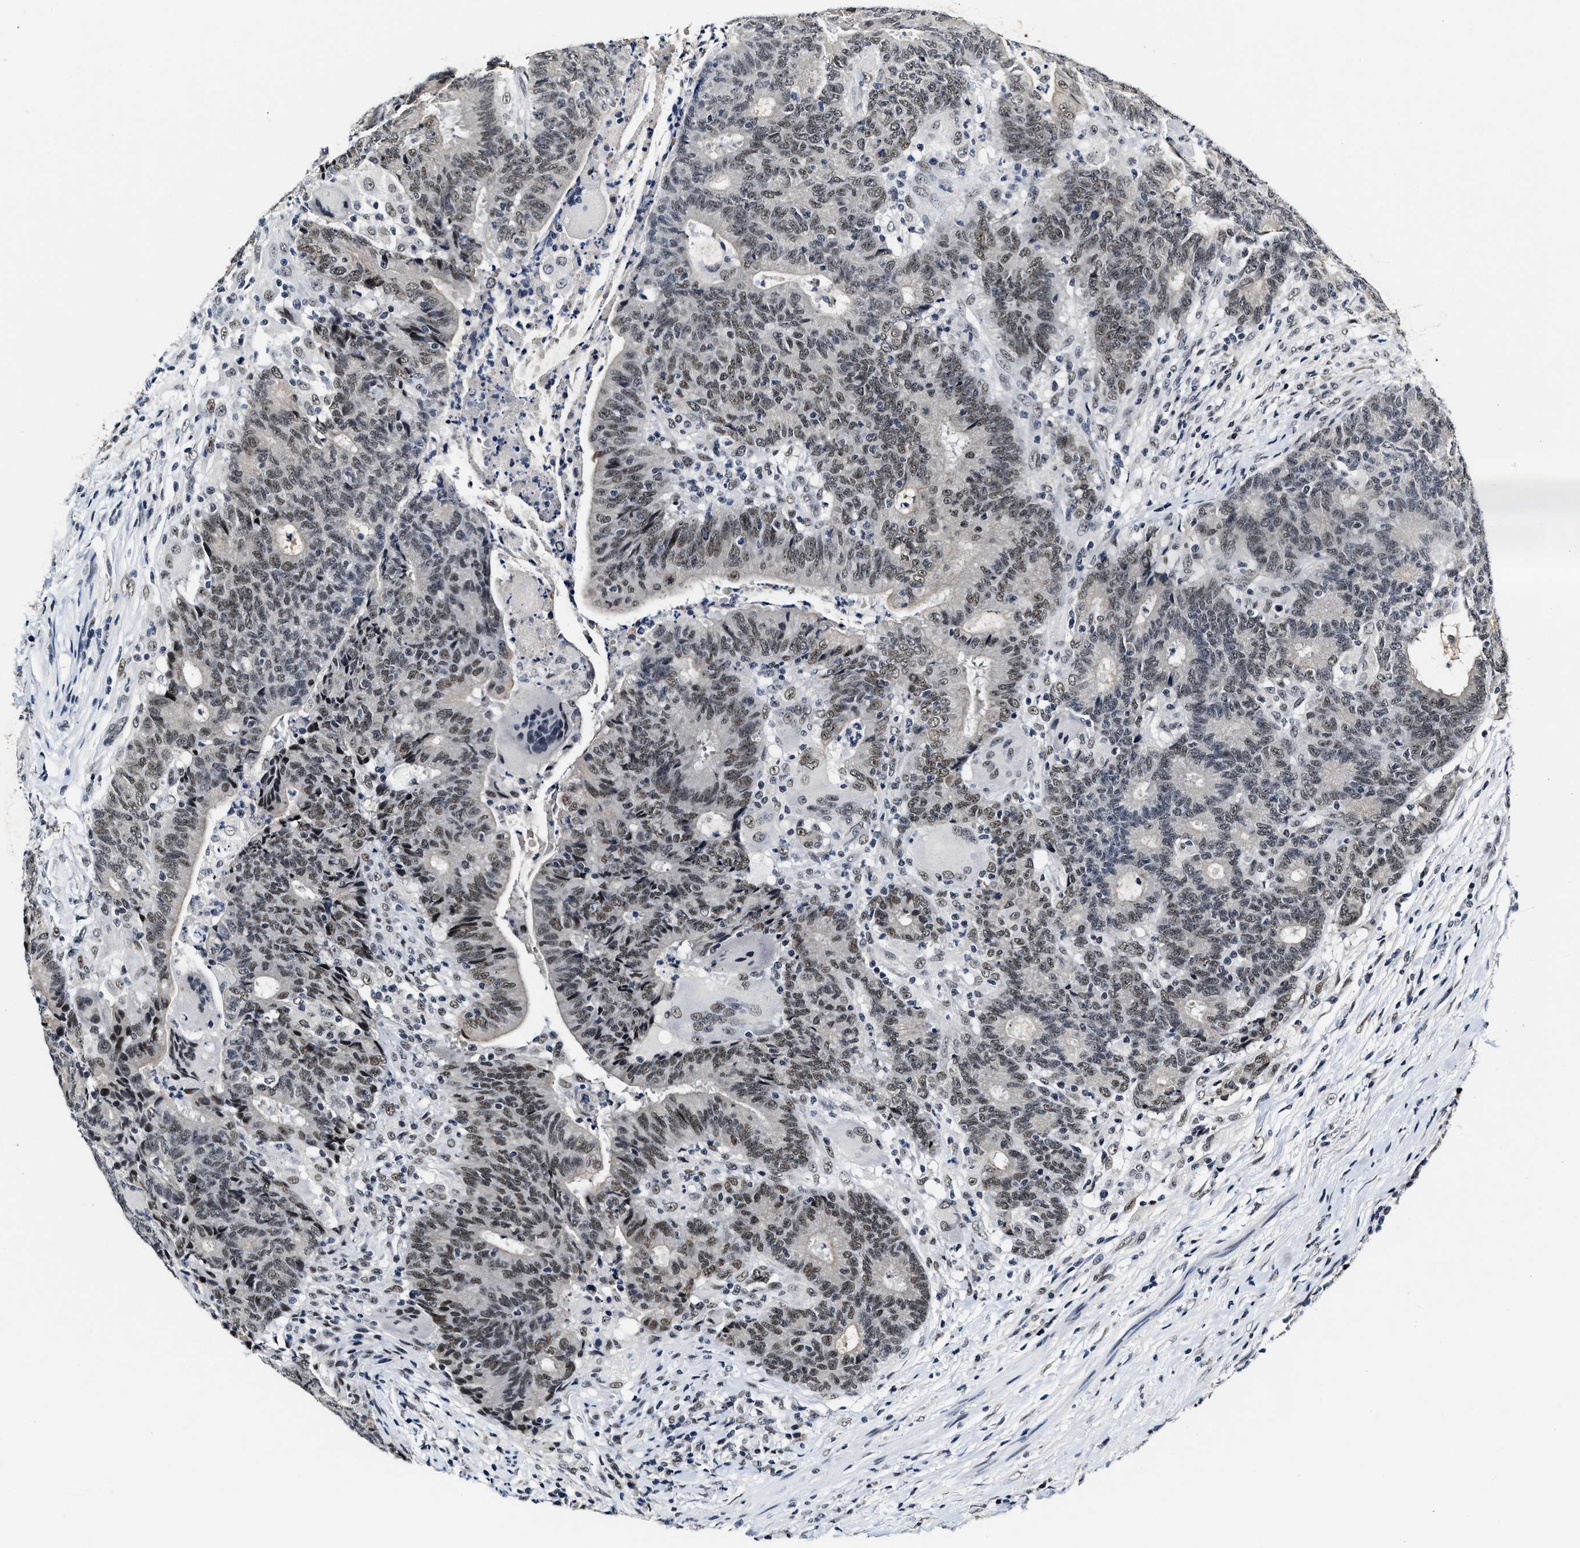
{"staining": {"intensity": "weak", "quantity": "25%-75%", "location": "nuclear"}, "tissue": "colorectal cancer", "cell_type": "Tumor cells", "image_type": "cancer", "snomed": [{"axis": "morphology", "description": "Normal tissue, NOS"}, {"axis": "morphology", "description": "Adenocarcinoma, NOS"}, {"axis": "topography", "description": "Colon"}], "caption": "A brown stain labels weak nuclear staining of a protein in human colorectal adenocarcinoma tumor cells.", "gene": "INIP", "patient": {"sex": "female", "age": 75}}